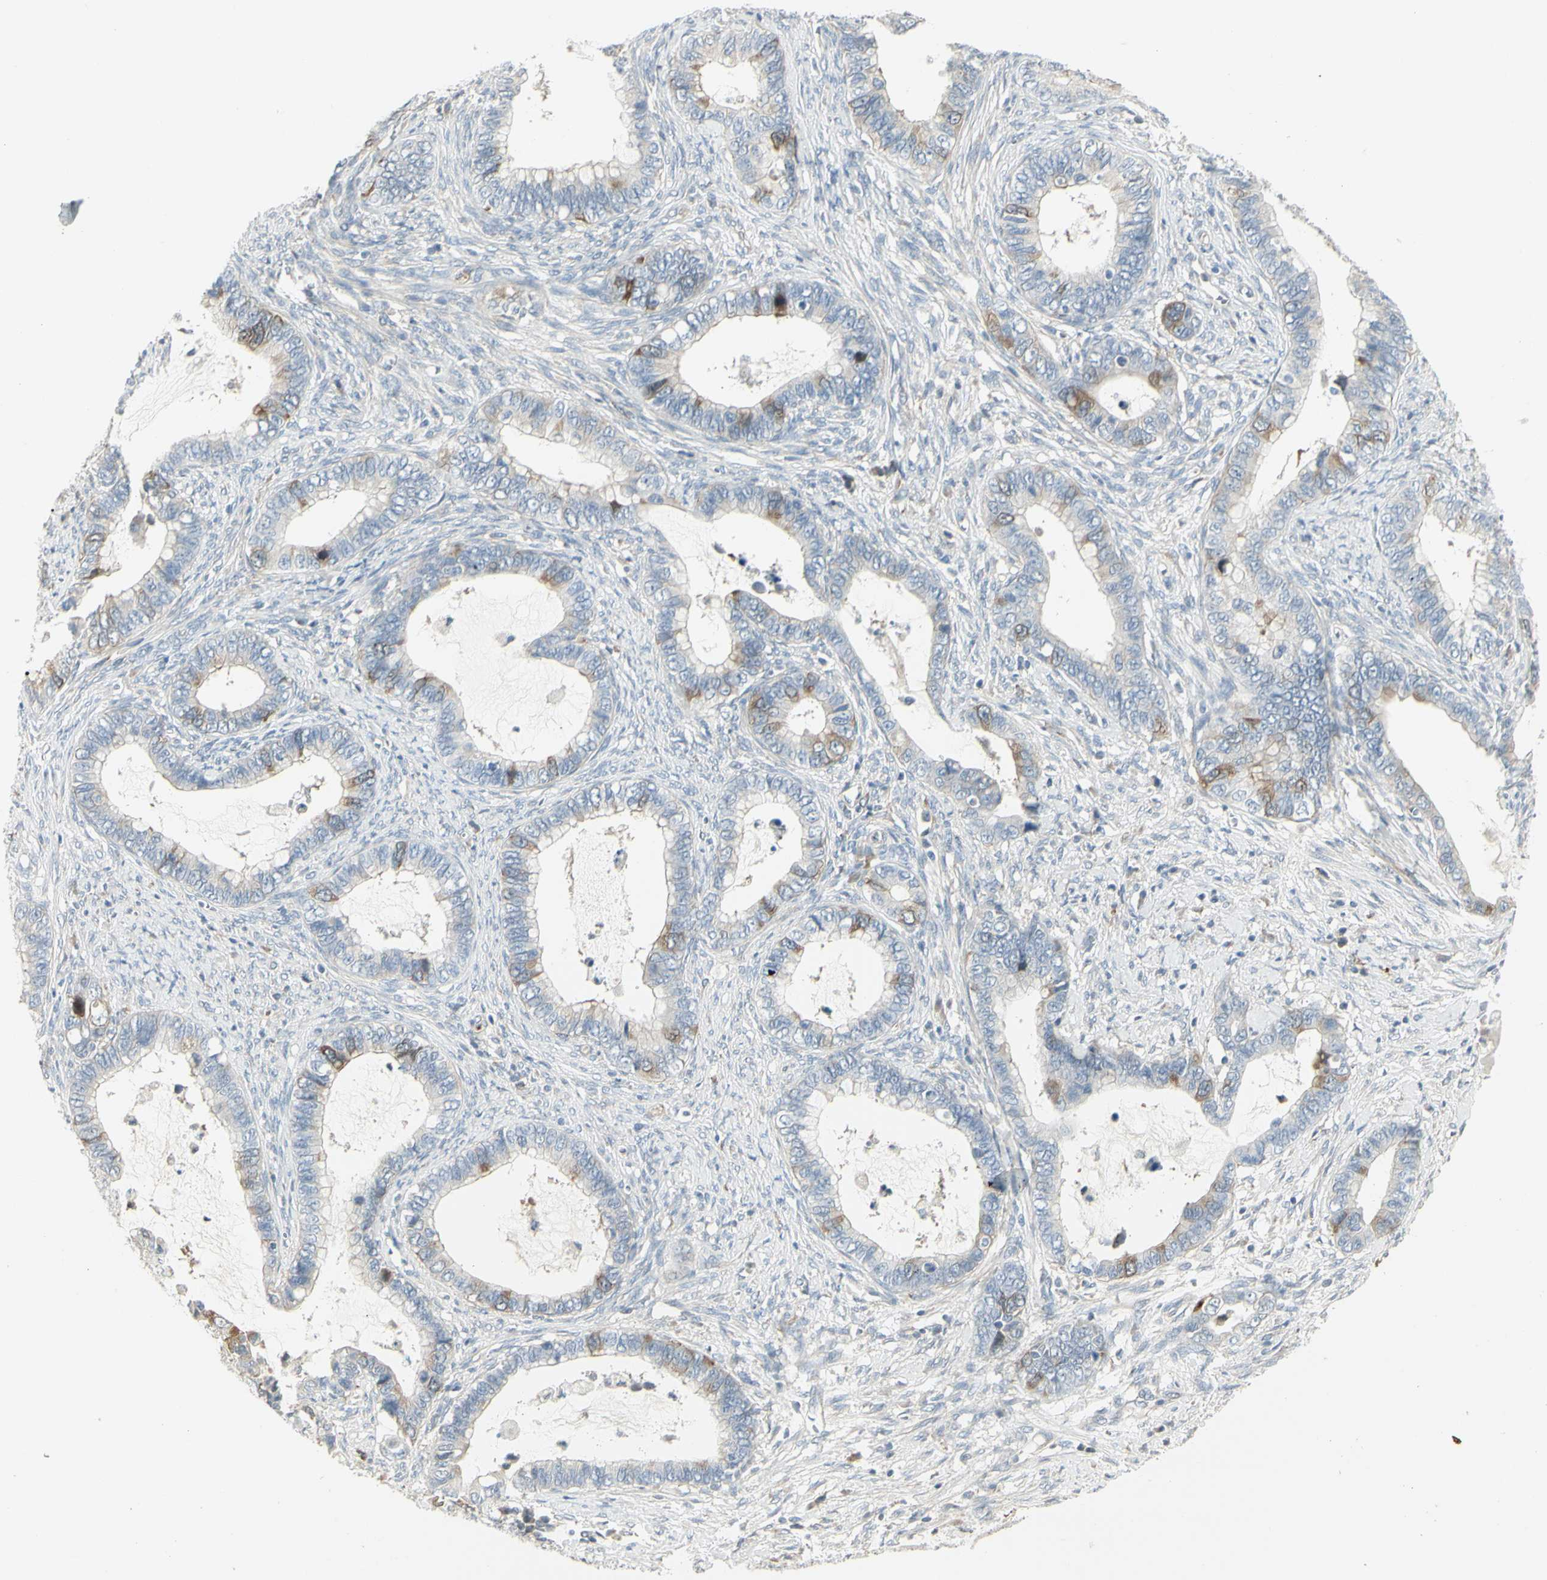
{"staining": {"intensity": "moderate", "quantity": "<25%", "location": "cytoplasmic/membranous"}, "tissue": "cervical cancer", "cell_type": "Tumor cells", "image_type": "cancer", "snomed": [{"axis": "morphology", "description": "Adenocarcinoma, NOS"}, {"axis": "topography", "description": "Cervix"}], "caption": "Protein expression analysis of human adenocarcinoma (cervical) reveals moderate cytoplasmic/membranous staining in approximately <25% of tumor cells.", "gene": "CCNB2", "patient": {"sex": "female", "age": 44}}